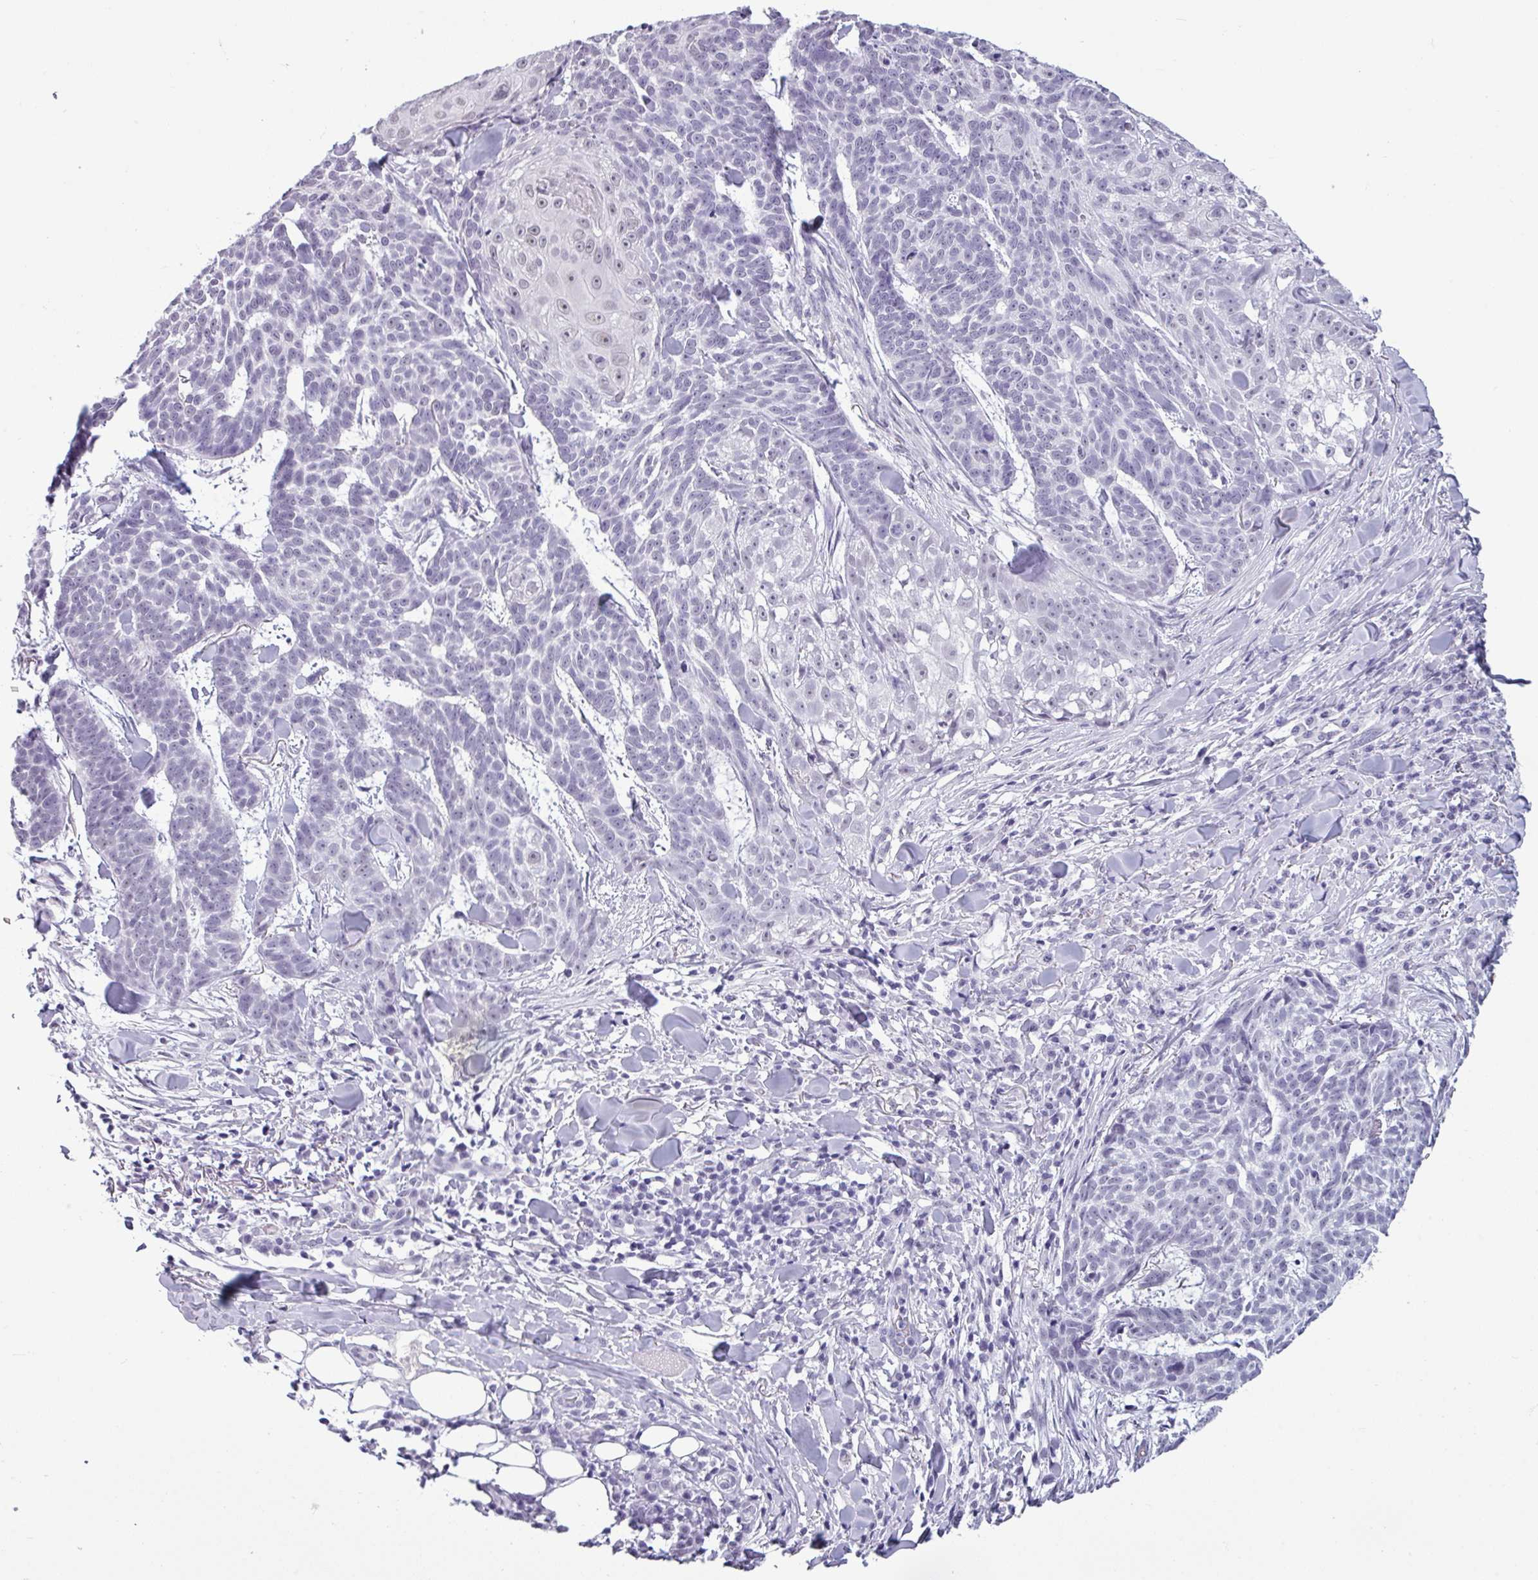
{"staining": {"intensity": "negative", "quantity": "none", "location": "none"}, "tissue": "skin cancer", "cell_type": "Tumor cells", "image_type": "cancer", "snomed": [{"axis": "morphology", "description": "Basal cell carcinoma"}, {"axis": "topography", "description": "Skin"}], "caption": "A micrograph of human skin basal cell carcinoma is negative for staining in tumor cells. (IHC, brightfield microscopy, high magnification).", "gene": "SRGAP1", "patient": {"sex": "female", "age": 93}}